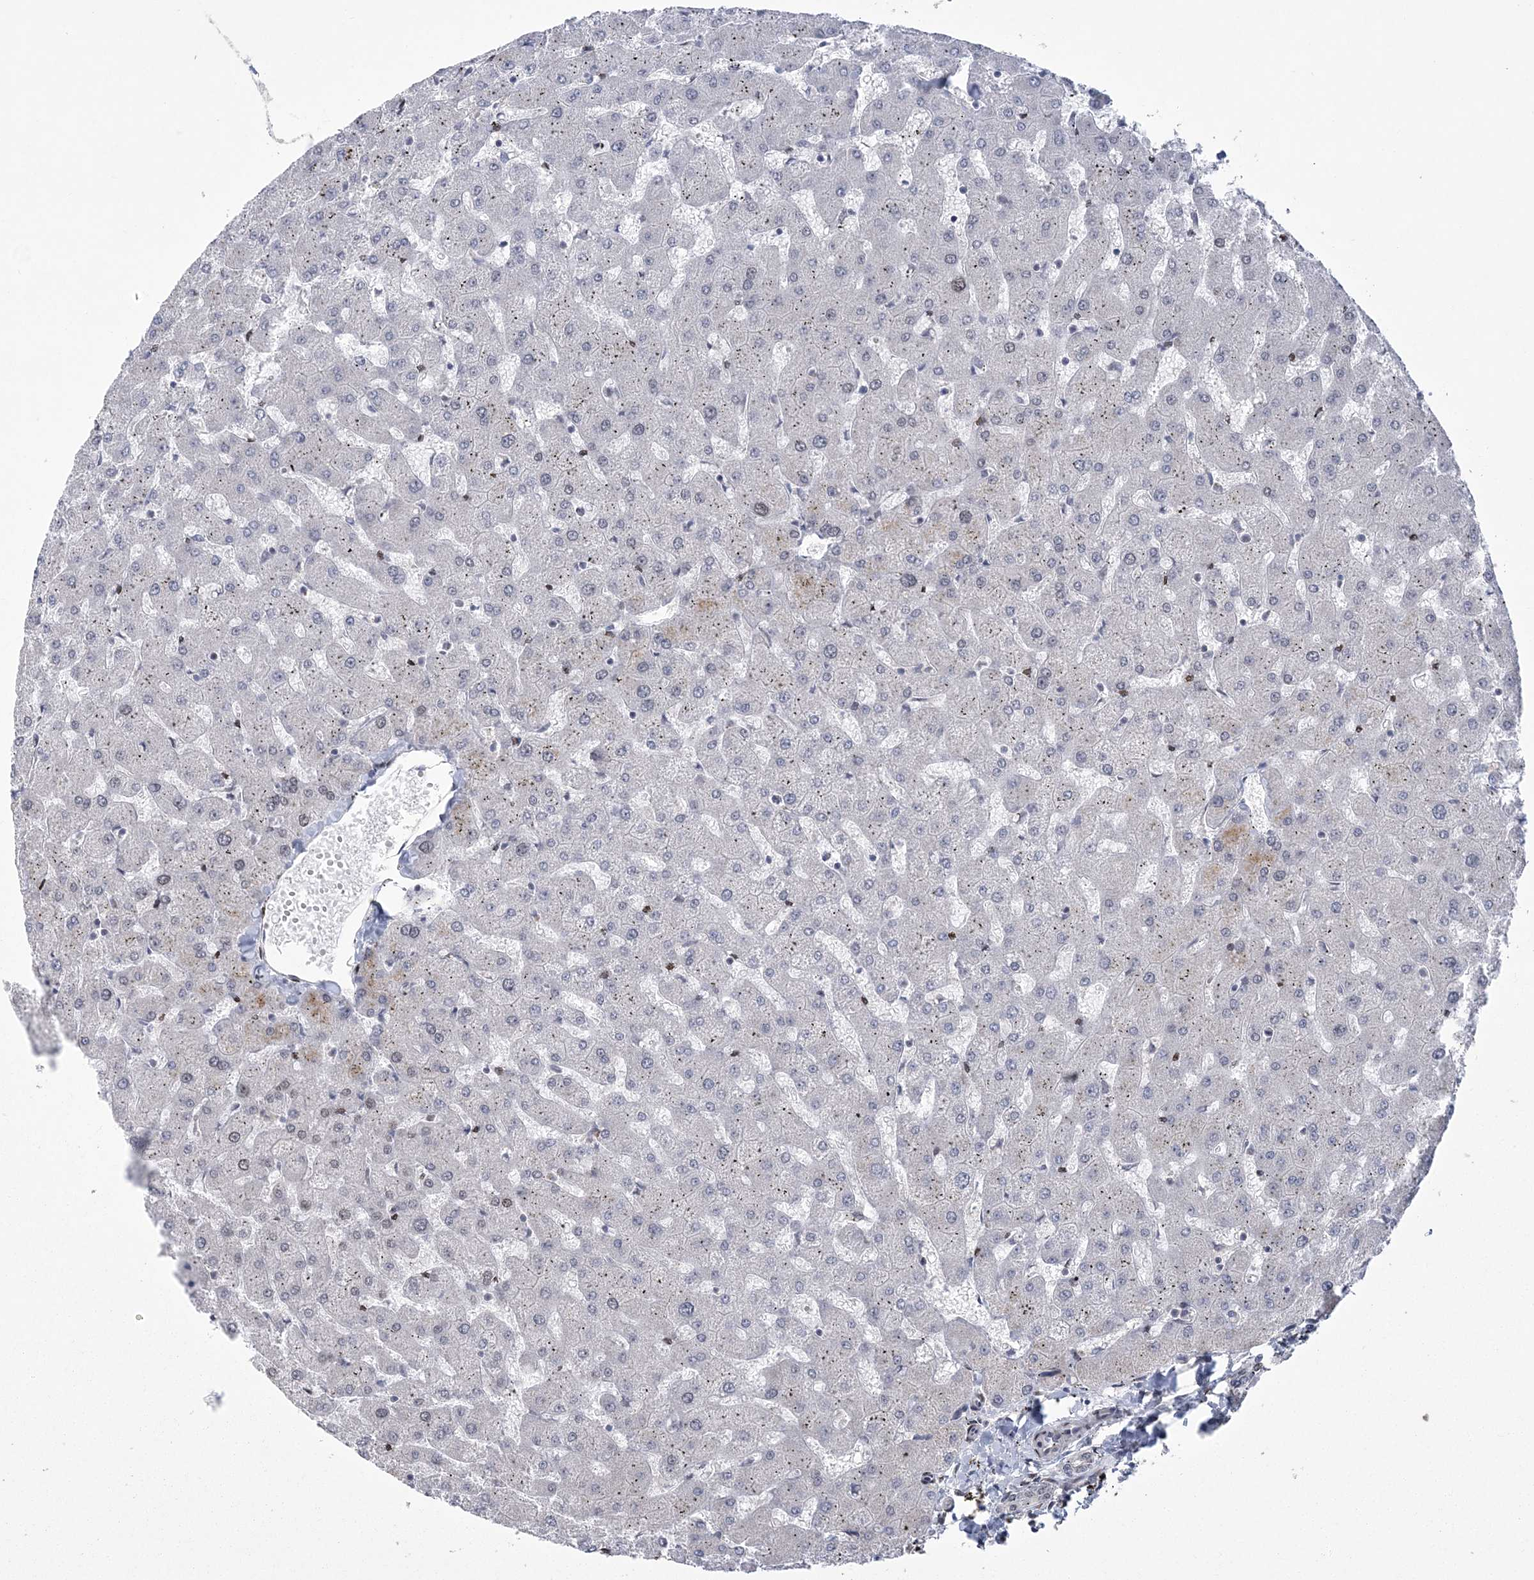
{"staining": {"intensity": "negative", "quantity": "none", "location": "none"}, "tissue": "liver", "cell_type": "Cholangiocytes", "image_type": "normal", "snomed": [{"axis": "morphology", "description": "Normal tissue, NOS"}, {"axis": "topography", "description": "Liver"}], "caption": "Immunohistochemical staining of benign liver demonstrates no significant positivity in cholangiocytes.", "gene": "HOMEZ", "patient": {"sex": "female", "age": 63}}